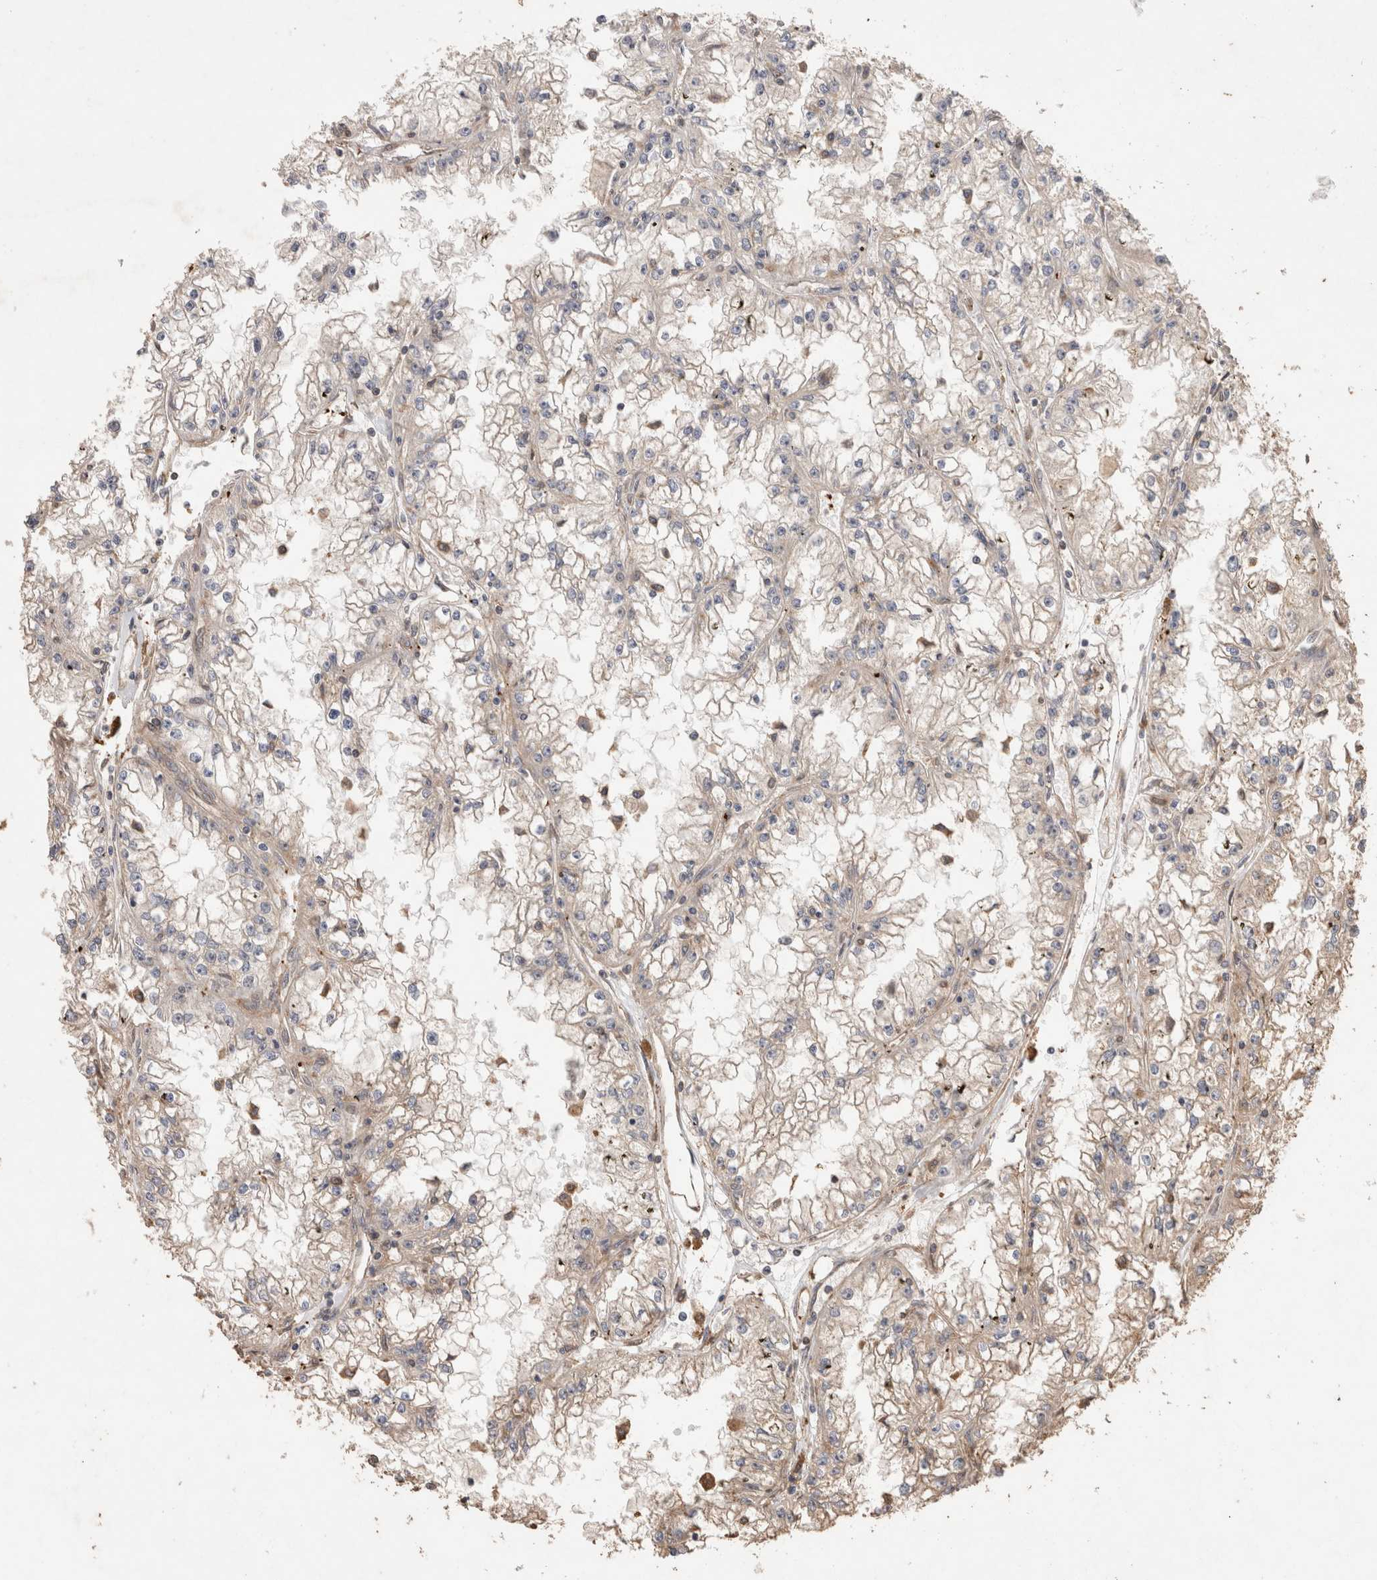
{"staining": {"intensity": "negative", "quantity": "none", "location": "none"}, "tissue": "renal cancer", "cell_type": "Tumor cells", "image_type": "cancer", "snomed": [{"axis": "morphology", "description": "Adenocarcinoma, NOS"}, {"axis": "topography", "description": "Kidney"}], "caption": "There is no significant expression in tumor cells of renal adenocarcinoma.", "gene": "SNX31", "patient": {"sex": "male", "age": 56}}